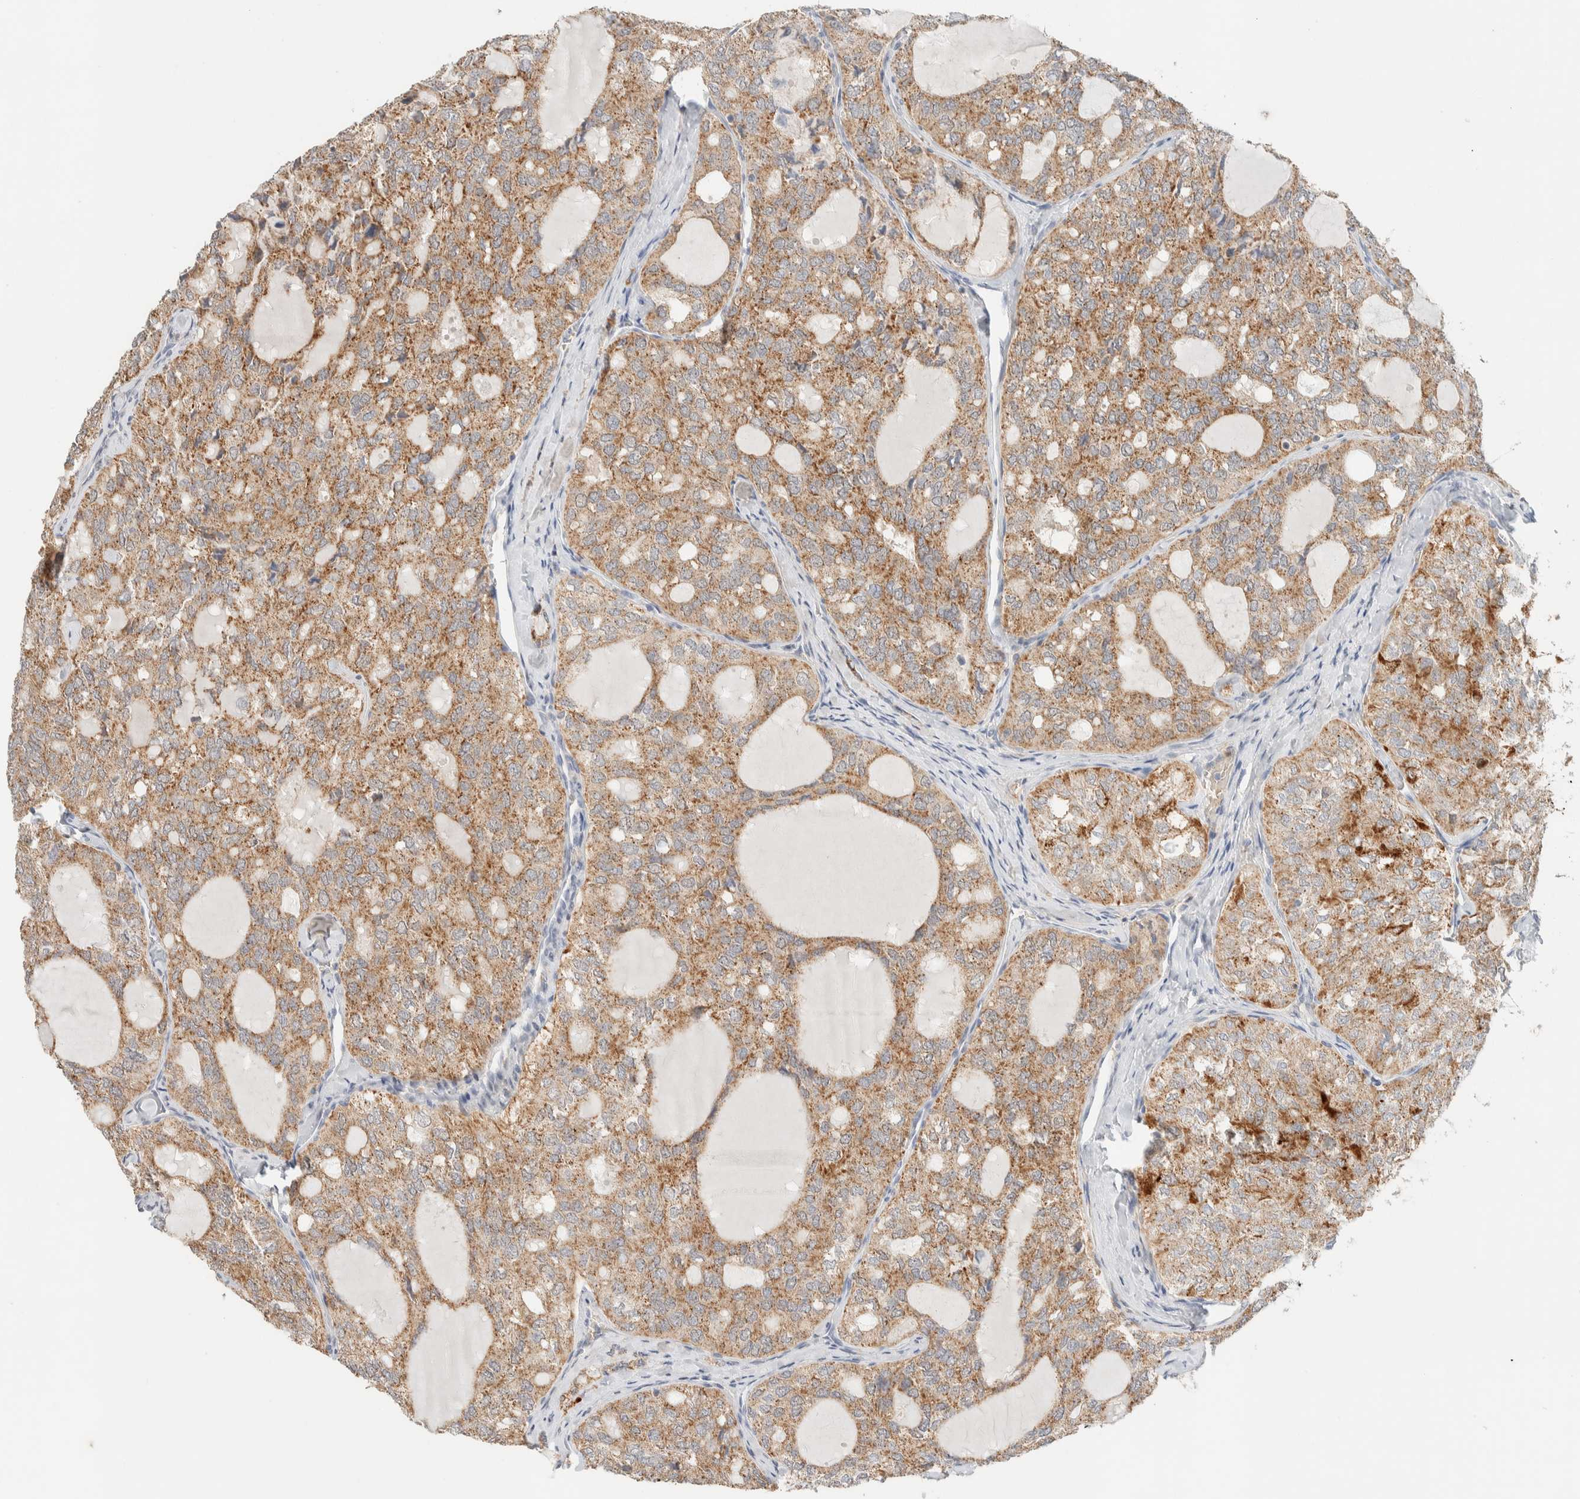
{"staining": {"intensity": "moderate", "quantity": ">75%", "location": "cytoplasmic/membranous"}, "tissue": "thyroid cancer", "cell_type": "Tumor cells", "image_type": "cancer", "snomed": [{"axis": "morphology", "description": "Follicular adenoma carcinoma, NOS"}, {"axis": "topography", "description": "Thyroid gland"}], "caption": "About >75% of tumor cells in thyroid cancer display moderate cytoplasmic/membranous protein positivity as visualized by brown immunohistochemical staining.", "gene": "HDHD3", "patient": {"sex": "male", "age": 75}}